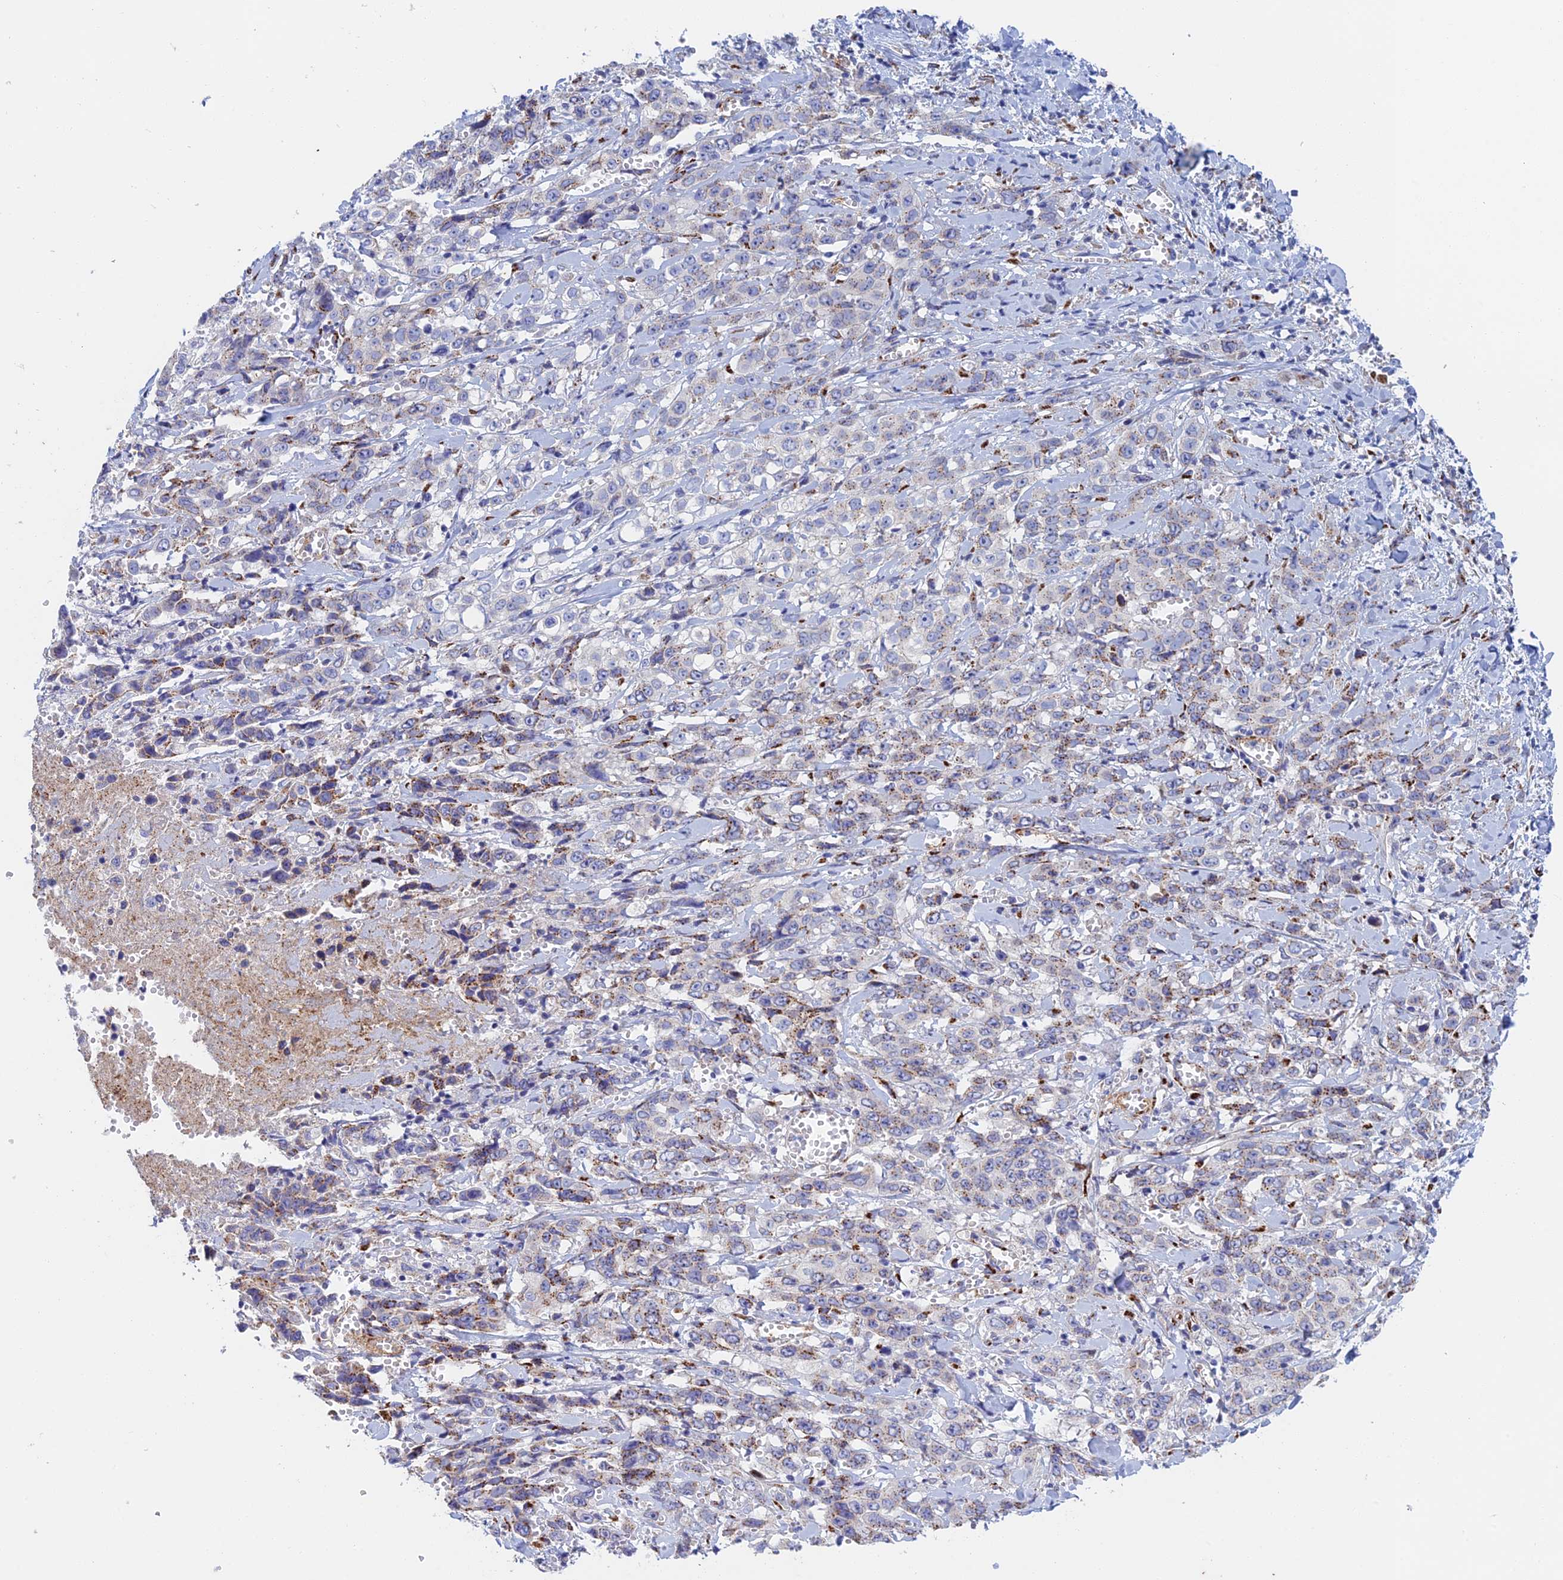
{"staining": {"intensity": "strong", "quantity": "<25%", "location": "cytoplasmic/membranous"}, "tissue": "stomach cancer", "cell_type": "Tumor cells", "image_type": "cancer", "snomed": [{"axis": "morphology", "description": "Adenocarcinoma, NOS"}, {"axis": "topography", "description": "Stomach, upper"}], "caption": "Adenocarcinoma (stomach) was stained to show a protein in brown. There is medium levels of strong cytoplasmic/membranous positivity in approximately <25% of tumor cells. (DAB = brown stain, brightfield microscopy at high magnification).", "gene": "SLC24A3", "patient": {"sex": "male", "age": 62}}